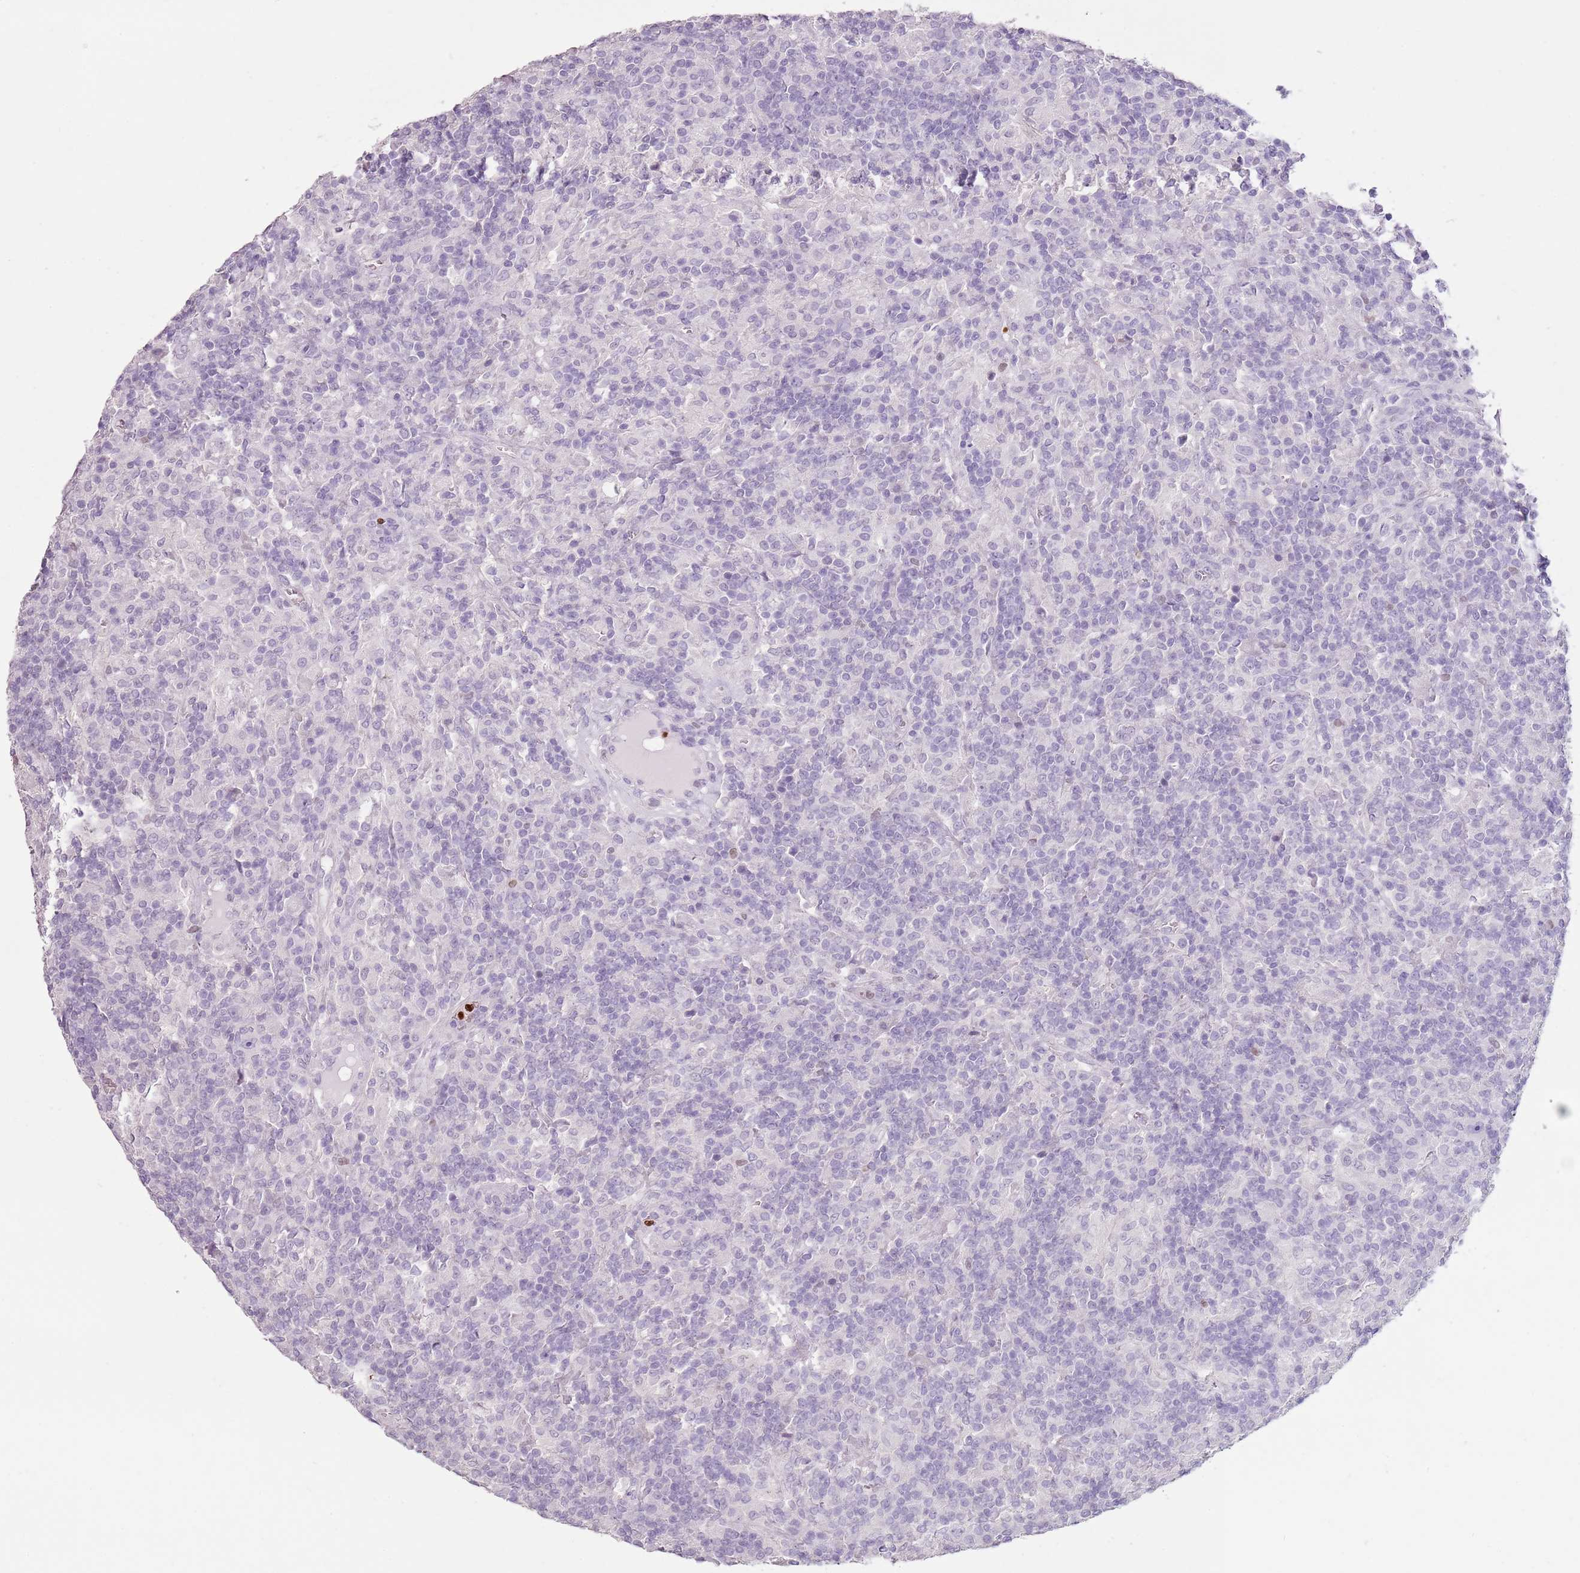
{"staining": {"intensity": "negative", "quantity": "none", "location": "none"}, "tissue": "lymphoma", "cell_type": "Tumor cells", "image_type": "cancer", "snomed": [{"axis": "morphology", "description": "Hodgkin's disease, NOS"}, {"axis": "topography", "description": "Lymph node"}], "caption": "IHC photomicrograph of Hodgkin's disease stained for a protein (brown), which demonstrates no staining in tumor cells. (Brightfield microscopy of DAB immunohistochemistry (IHC) at high magnification).", "gene": "CELF6", "patient": {"sex": "male", "age": 70}}